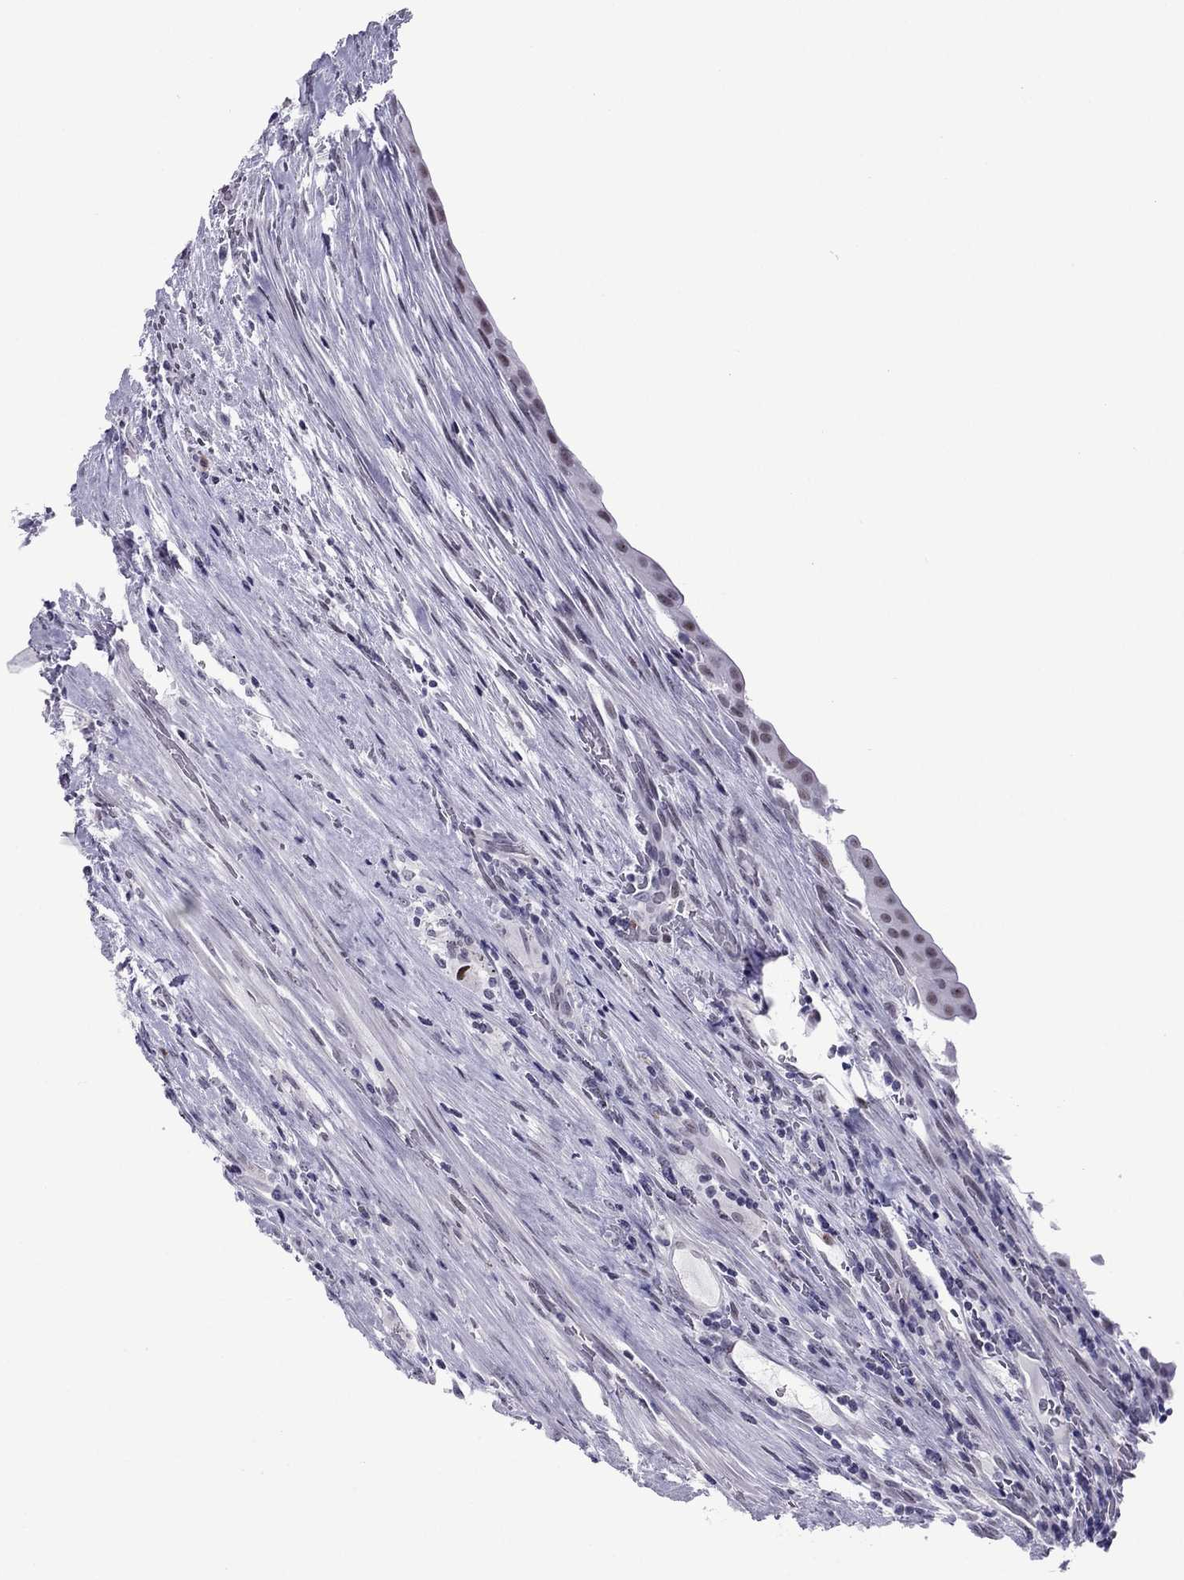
{"staining": {"intensity": "negative", "quantity": "none", "location": "none"}, "tissue": "urothelial cancer", "cell_type": "Tumor cells", "image_type": "cancer", "snomed": [{"axis": "morphology", "description": "Urothelial carcinoma, NOS"}, {"axis": "topography", "description": "Urinary bladder"}], "caption": "The photomicrograph shows no staining of tumor cells in urothelial cancer. (DAB immunohistochemistry, high magnification).", "gene": "ZNF646", "patient": {"sex": "male", "age": 62}}